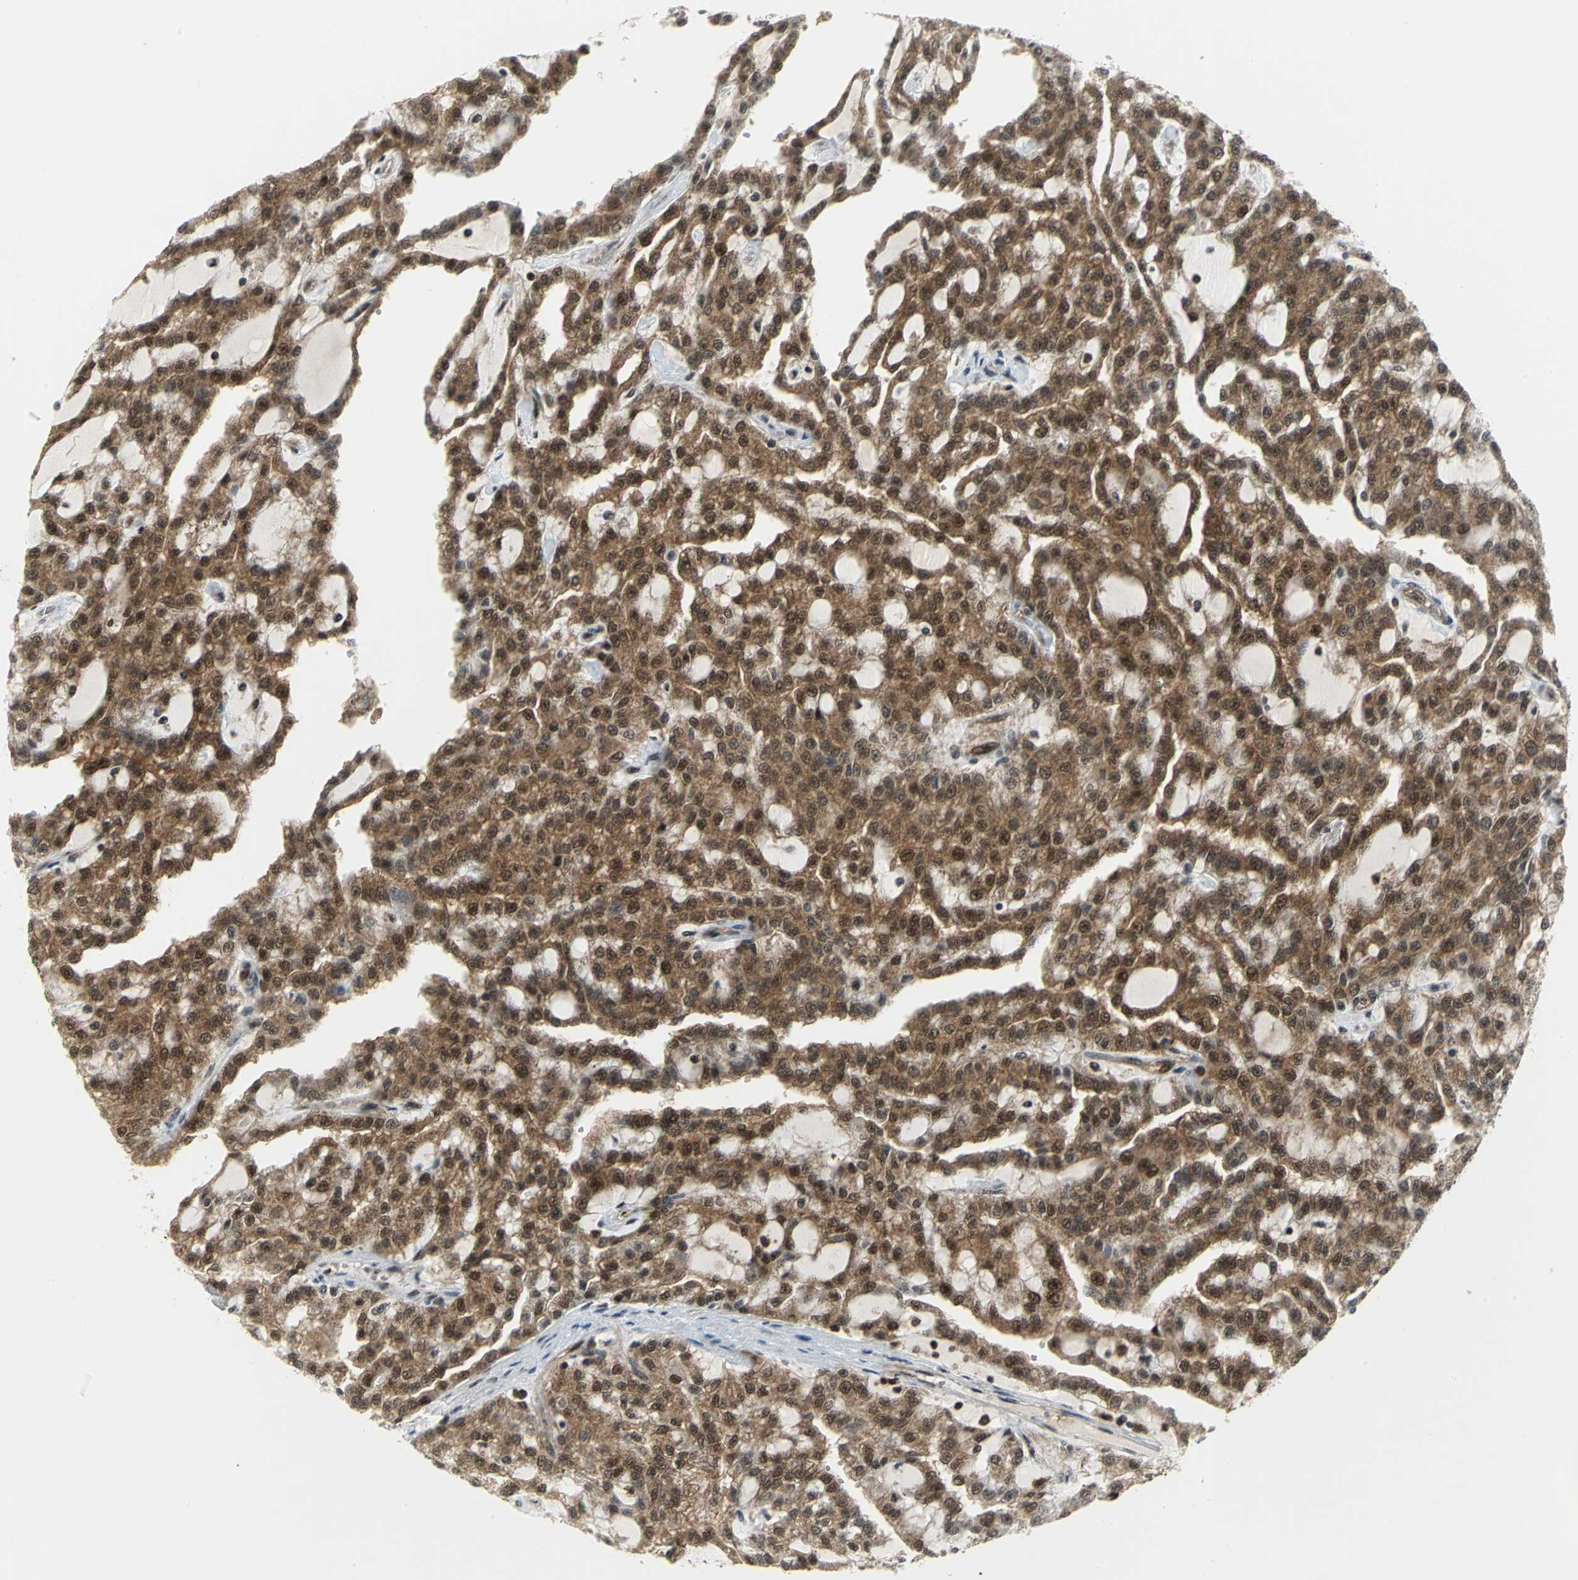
{"staining": {"intensity": "moderate", "quantity": ">75%", "location": "cytoplasmic/membranous,nuclear"}, "tissue": "renal cancer", "cell_type": "Tumor cells", "image_type": "cancer", "snomed": [{"axis": "morphology", "description": "Adenocarcinoma, NOS"}, {"axis": "topography", "description": "Kidney"}], "caption": "Immunohistochemical staining of human adenocarcinoma (renal) displays medium levels of moderate cytoplasmic/membranous and nuclear staining in about >75% of tumor cells.", "gene": "PSMA4", "patient": {"sex": "male", "age": 63}}